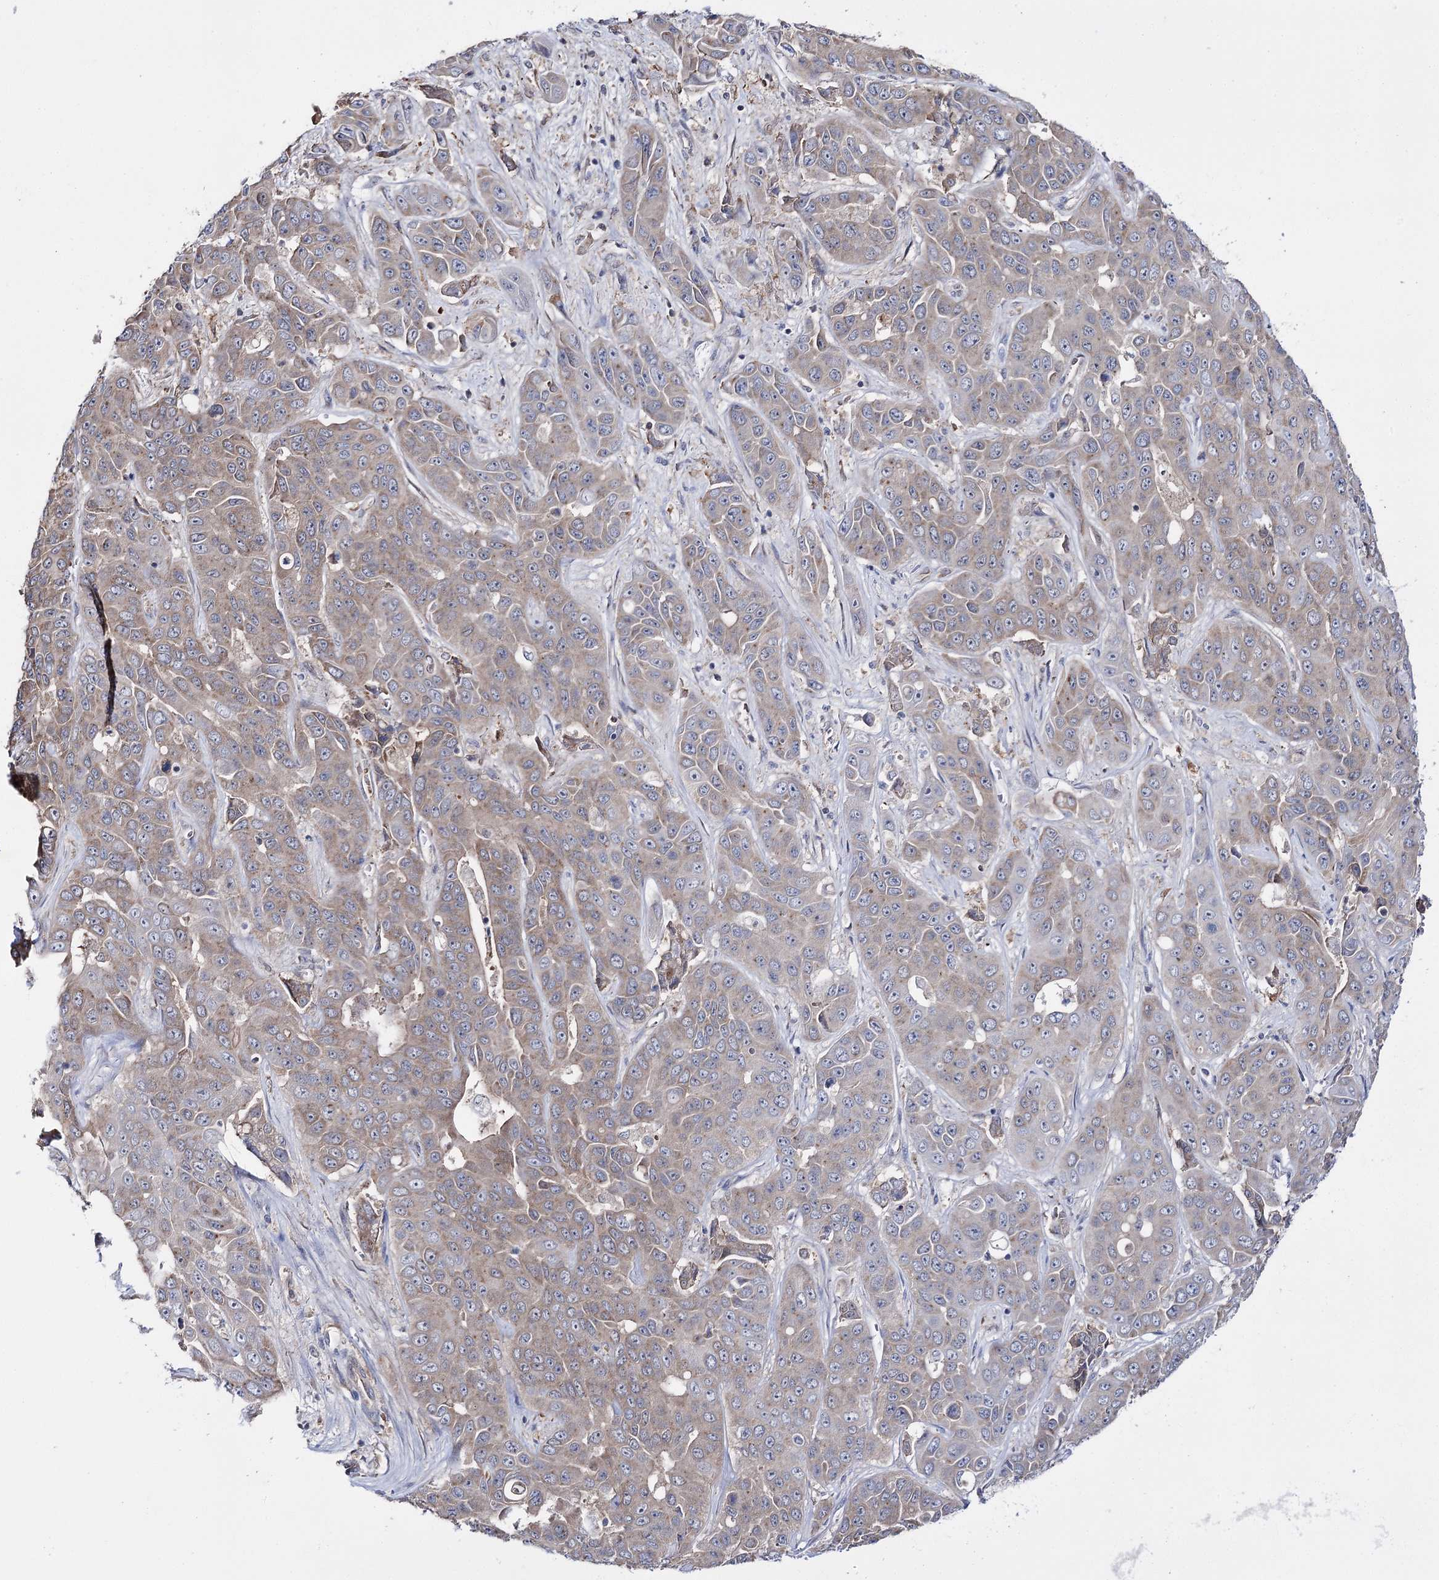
{"staining": {"intensity": "moderate", "quantity": ">75%", "location": "cytoplasmic/membranous"}, "tissue": "liver cancer", "cell_type": "Tumor cells", "image_type": "cancer", "snomed": [{"axis": "morphology", "description": "Cholangiocarcinoma"}, {"axis": "topography", "description": "Liver"}], "caption": "A brown stain labels moderate cytoplasmic/membranous staining of a protein in liver cholangiocarcinoma tumor cells.", "gene": "PTER", "patient": {"sex": "female", "age": 52}}